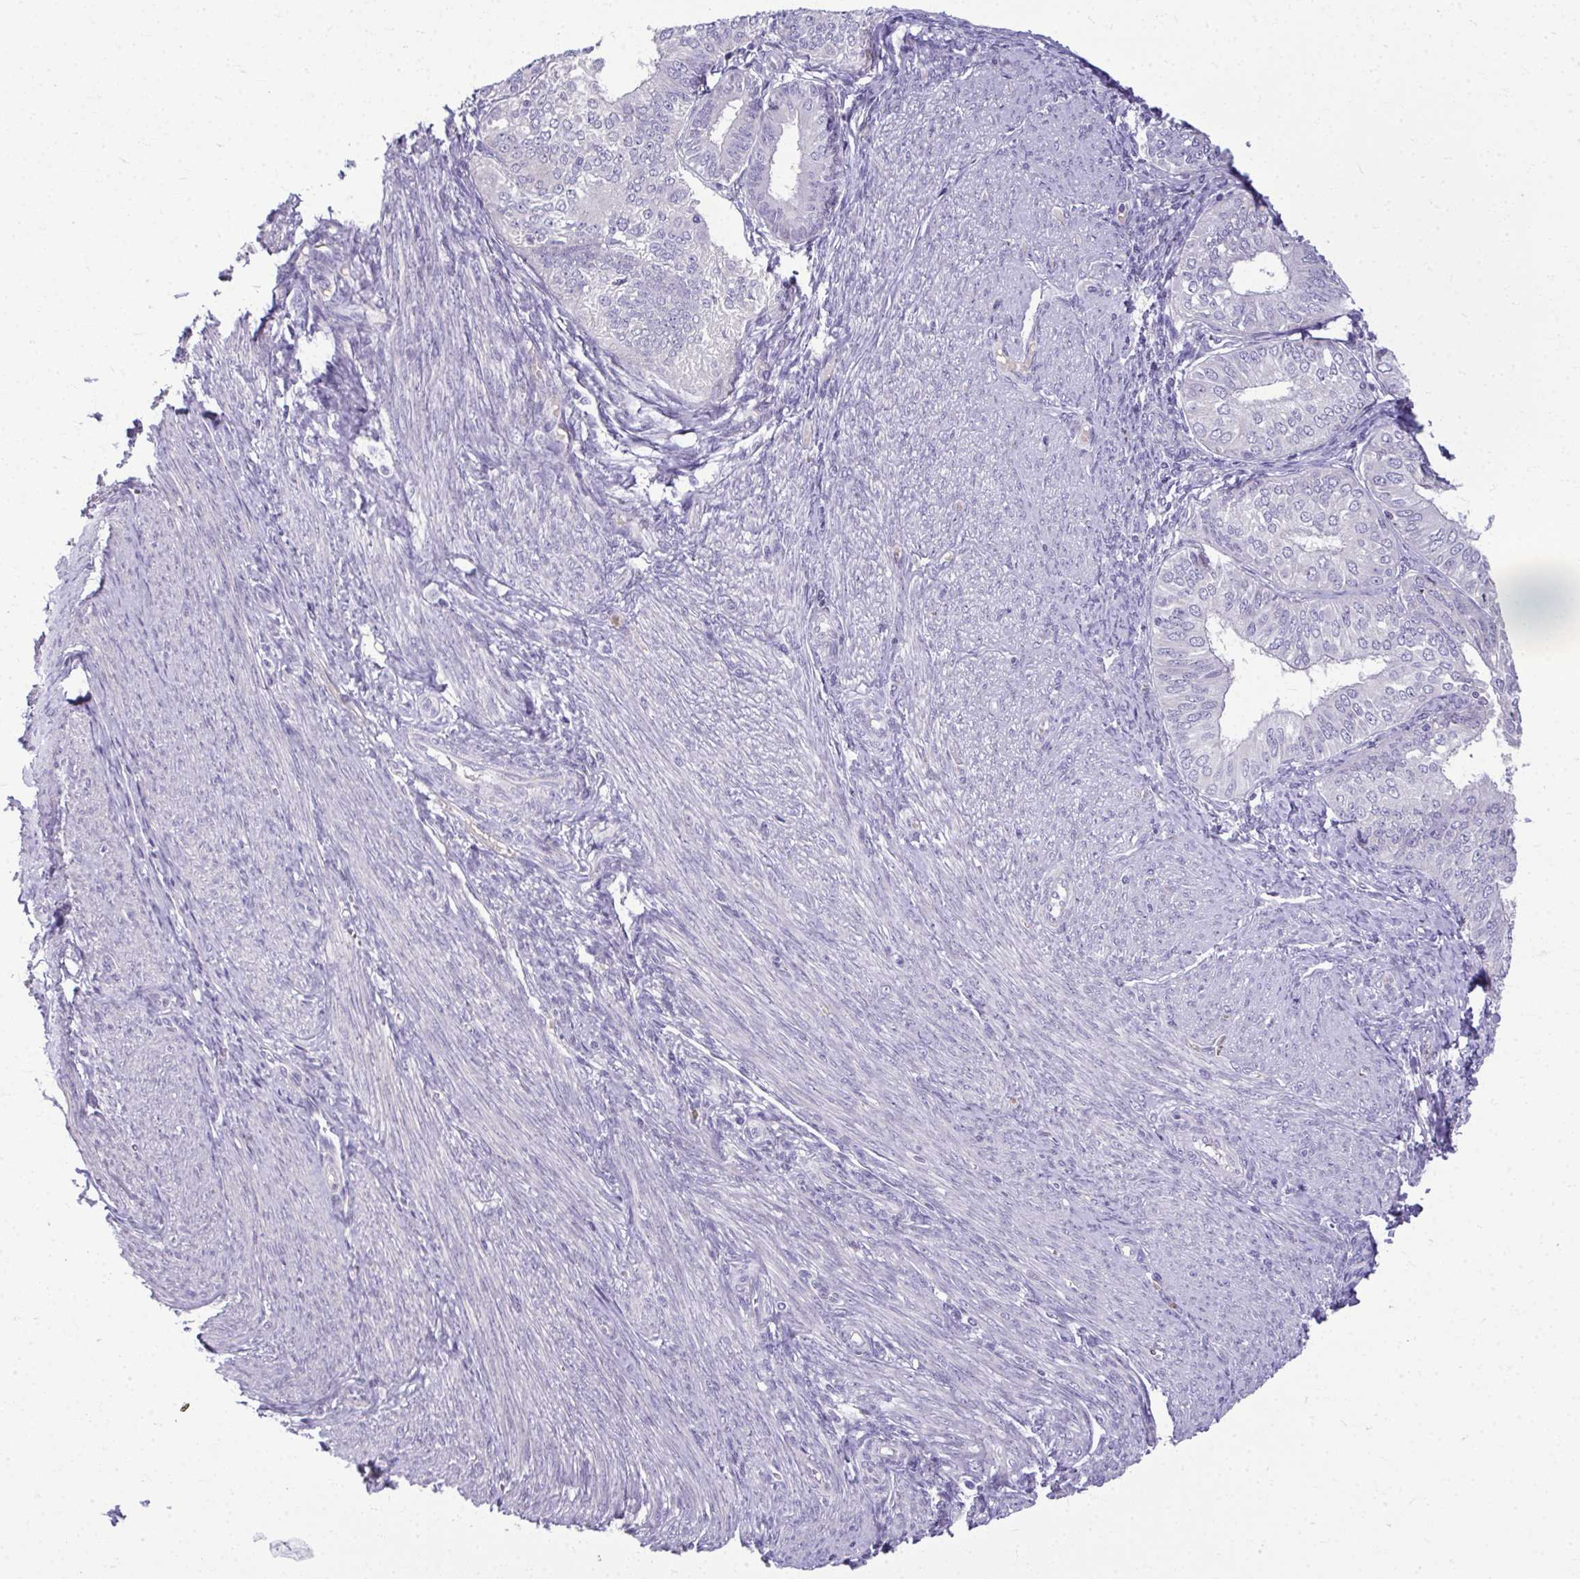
{"staining": {"intensity": "negative", "quantity": "none", "location": "none"}, "tissue": "endometrial cancer", "cell_type": "Tumor cells", "image_type": "cancer", "snomed": [{"axis": "morphology", "description": "Adenocarcinoma, NOS"}, {"axis": "topography", "description": "Endometrium"}], "caption": "Immunohistochemistry (IHC) micrograph of adenocarcinoma (endometrial) stained for a protein (brown), which displays no expression in tumor cells.", "gene": "ODF1", "patient": {"sex": "female", "age": 58}}